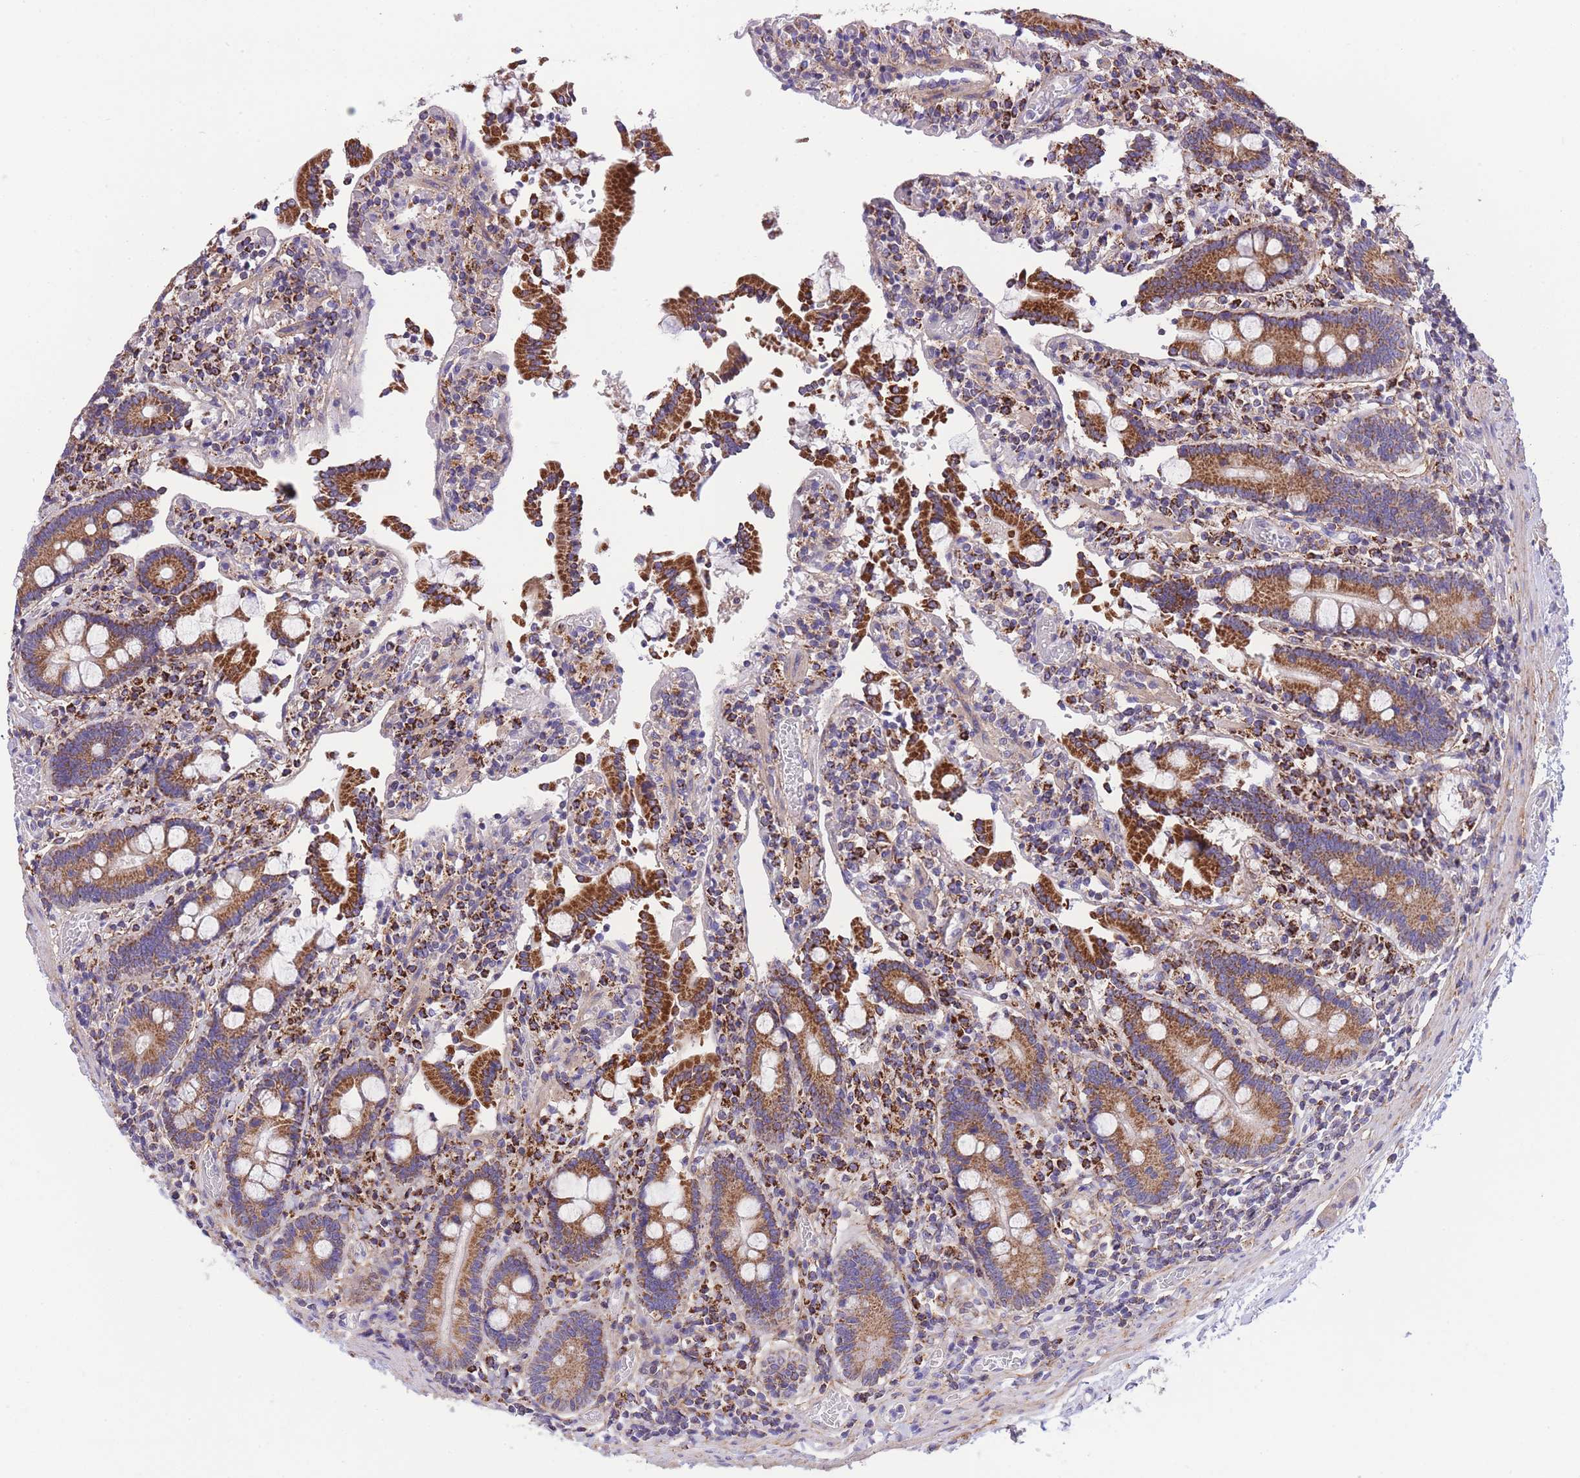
{"staining": {"intensity": "strong", "quantity": ">75%", "location": "cytoplasmic/membranous"}, "tissue": "duodenum", "cell_type": "Glandular cells", "image_type": "normal", "snomed": [{"axis": "morphology", "description": "Normal tissue, NOS"}, {"axis": "topography", "description": "Duodenum"}], "caption": "A brown stain shows strong cytoplasmic/membranous expression of a protein in glandular cells of benign duodenum. (DAB IHC, brown staining for protein, blue staining for nuclei).", "gene": "ST3GAL3", "patient": {"sex": "male", "age": 55}}